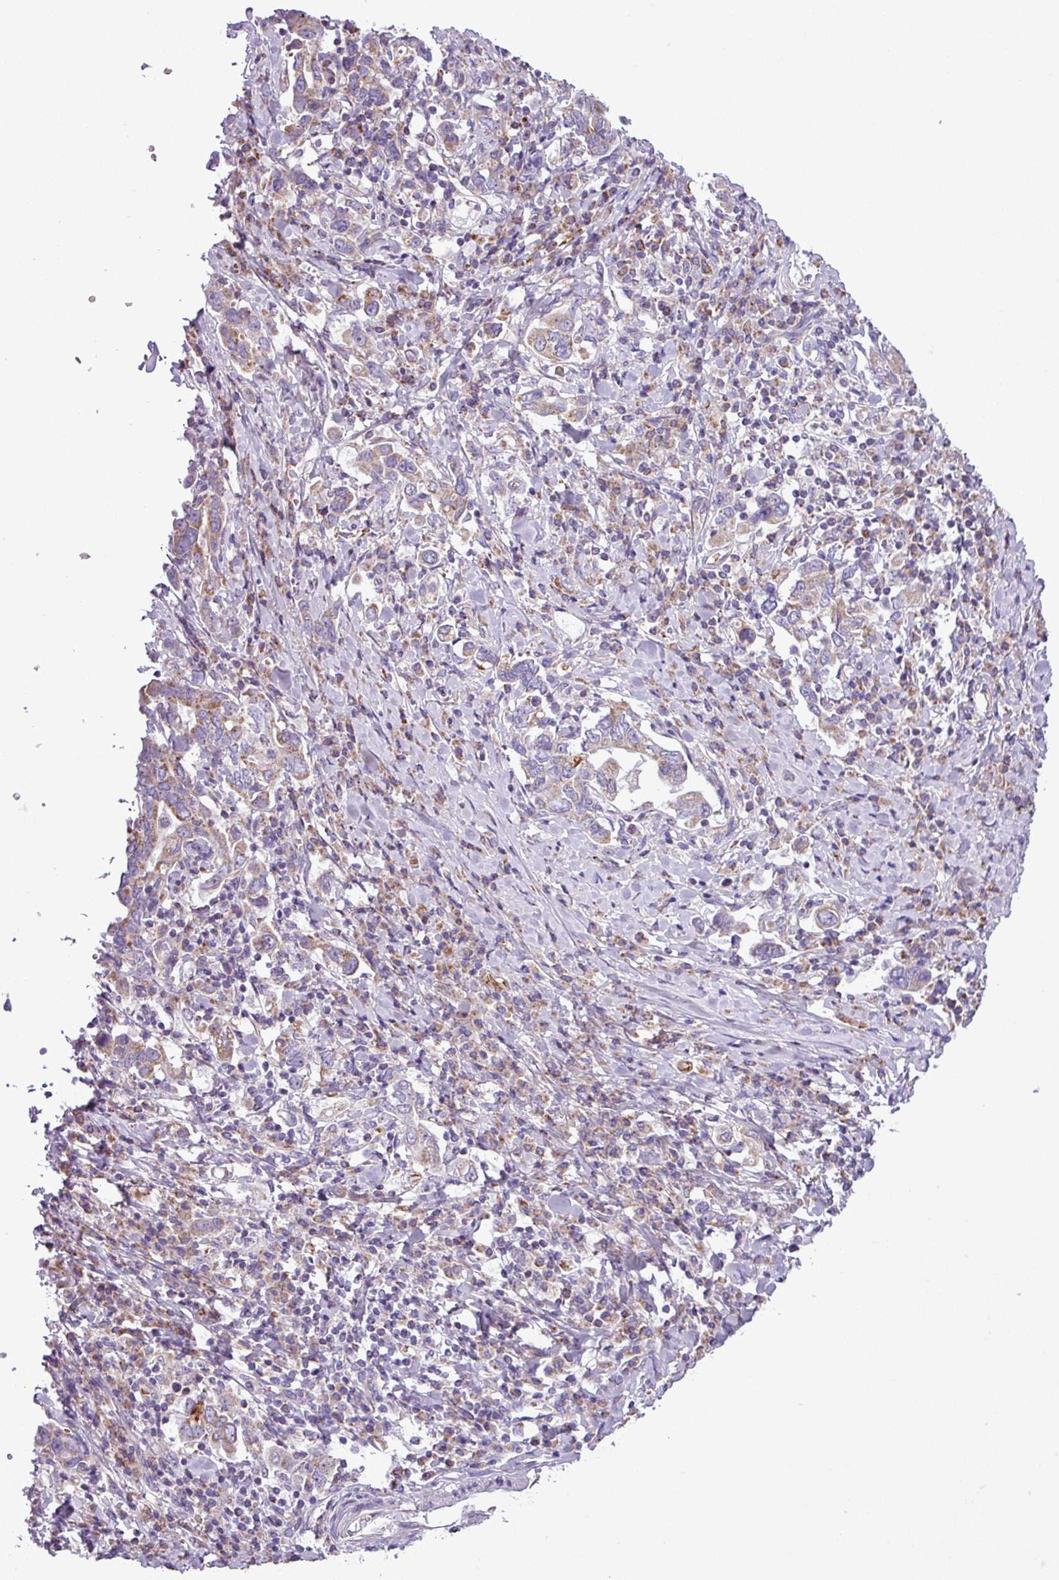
{"staining": {"intensity": "moderate", "quantity": ">75%", "location": "cytoplasmic/membranous"}, "tissue": "stomach cancer", "cell_type": "Tumor cells", "image_type": "cancer", "snomed": [{"axis": "morphology", "description": "Adenocarcinoma, NOS"}, {"axis": "topography", "description": "Stomach, upper"}, {"axis": "topography", "description": "Stomach"}], "caption": "Approximately >75% of tumor cells in stomach cancer (adenocarcinoma) reveal moderate cytoplasmic/membranous protein positivity as visualized by brown immunohistochemical staining.", "gene": "FAM183A", "patient": {"sex": "male", "age": 62}}